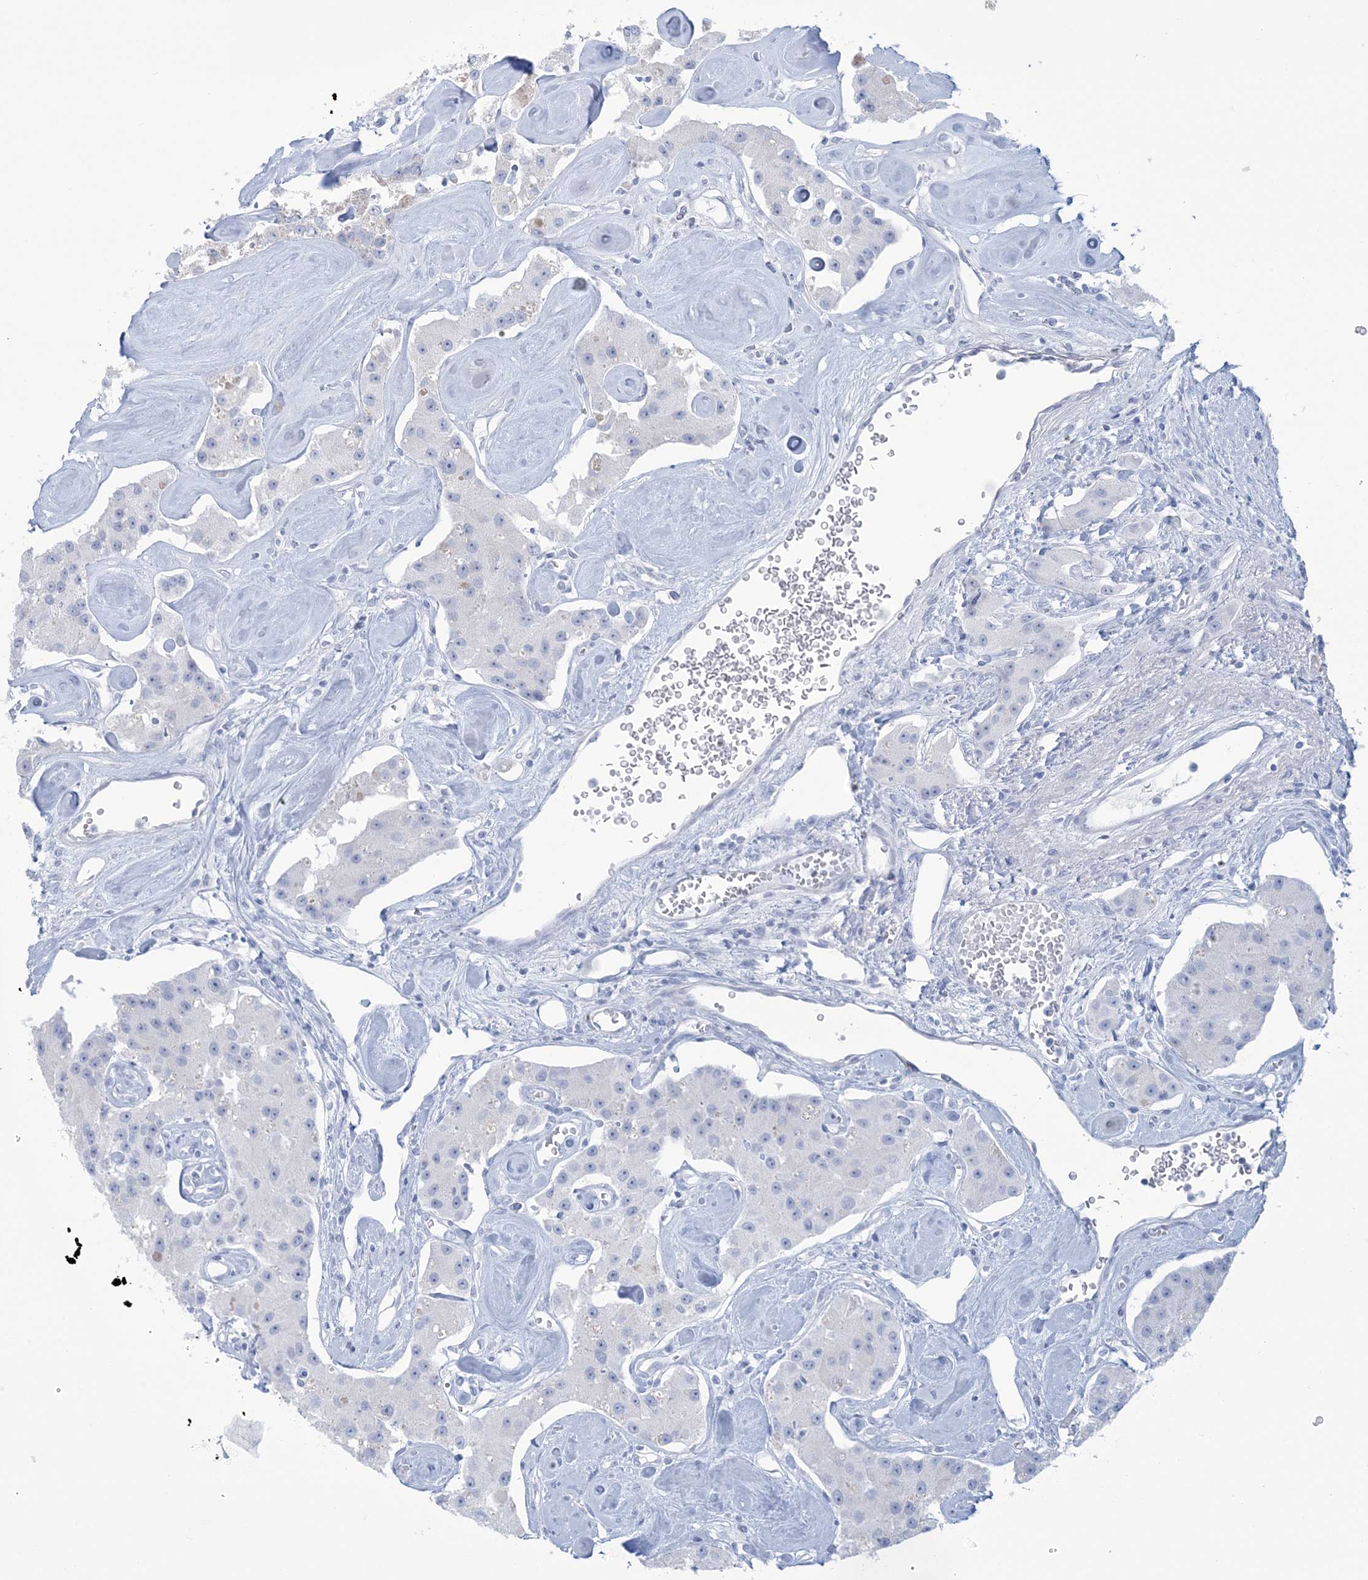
{"staining": {"intensity": "negative", "quantity": "none", "location": "none"}, "tissue": "carcinoid", "cell_type": "Tumor cells", "image_type": "cancer", "snomed": [{"axis": "morphology", "description": "Carcinoid, malignant, NOS"}, {"axis": "topography", "description": "Pancreas"}], "caption": "Immunohistochemistry micrograph of neoplastic tissue: carcinoid (malignant) stained with DAB (3,3'-diaminobenzidine) shows no significant protein positivity in tumor cells.", "gene": "AGXT", "patient": {"sex": "male", "age": 41}}